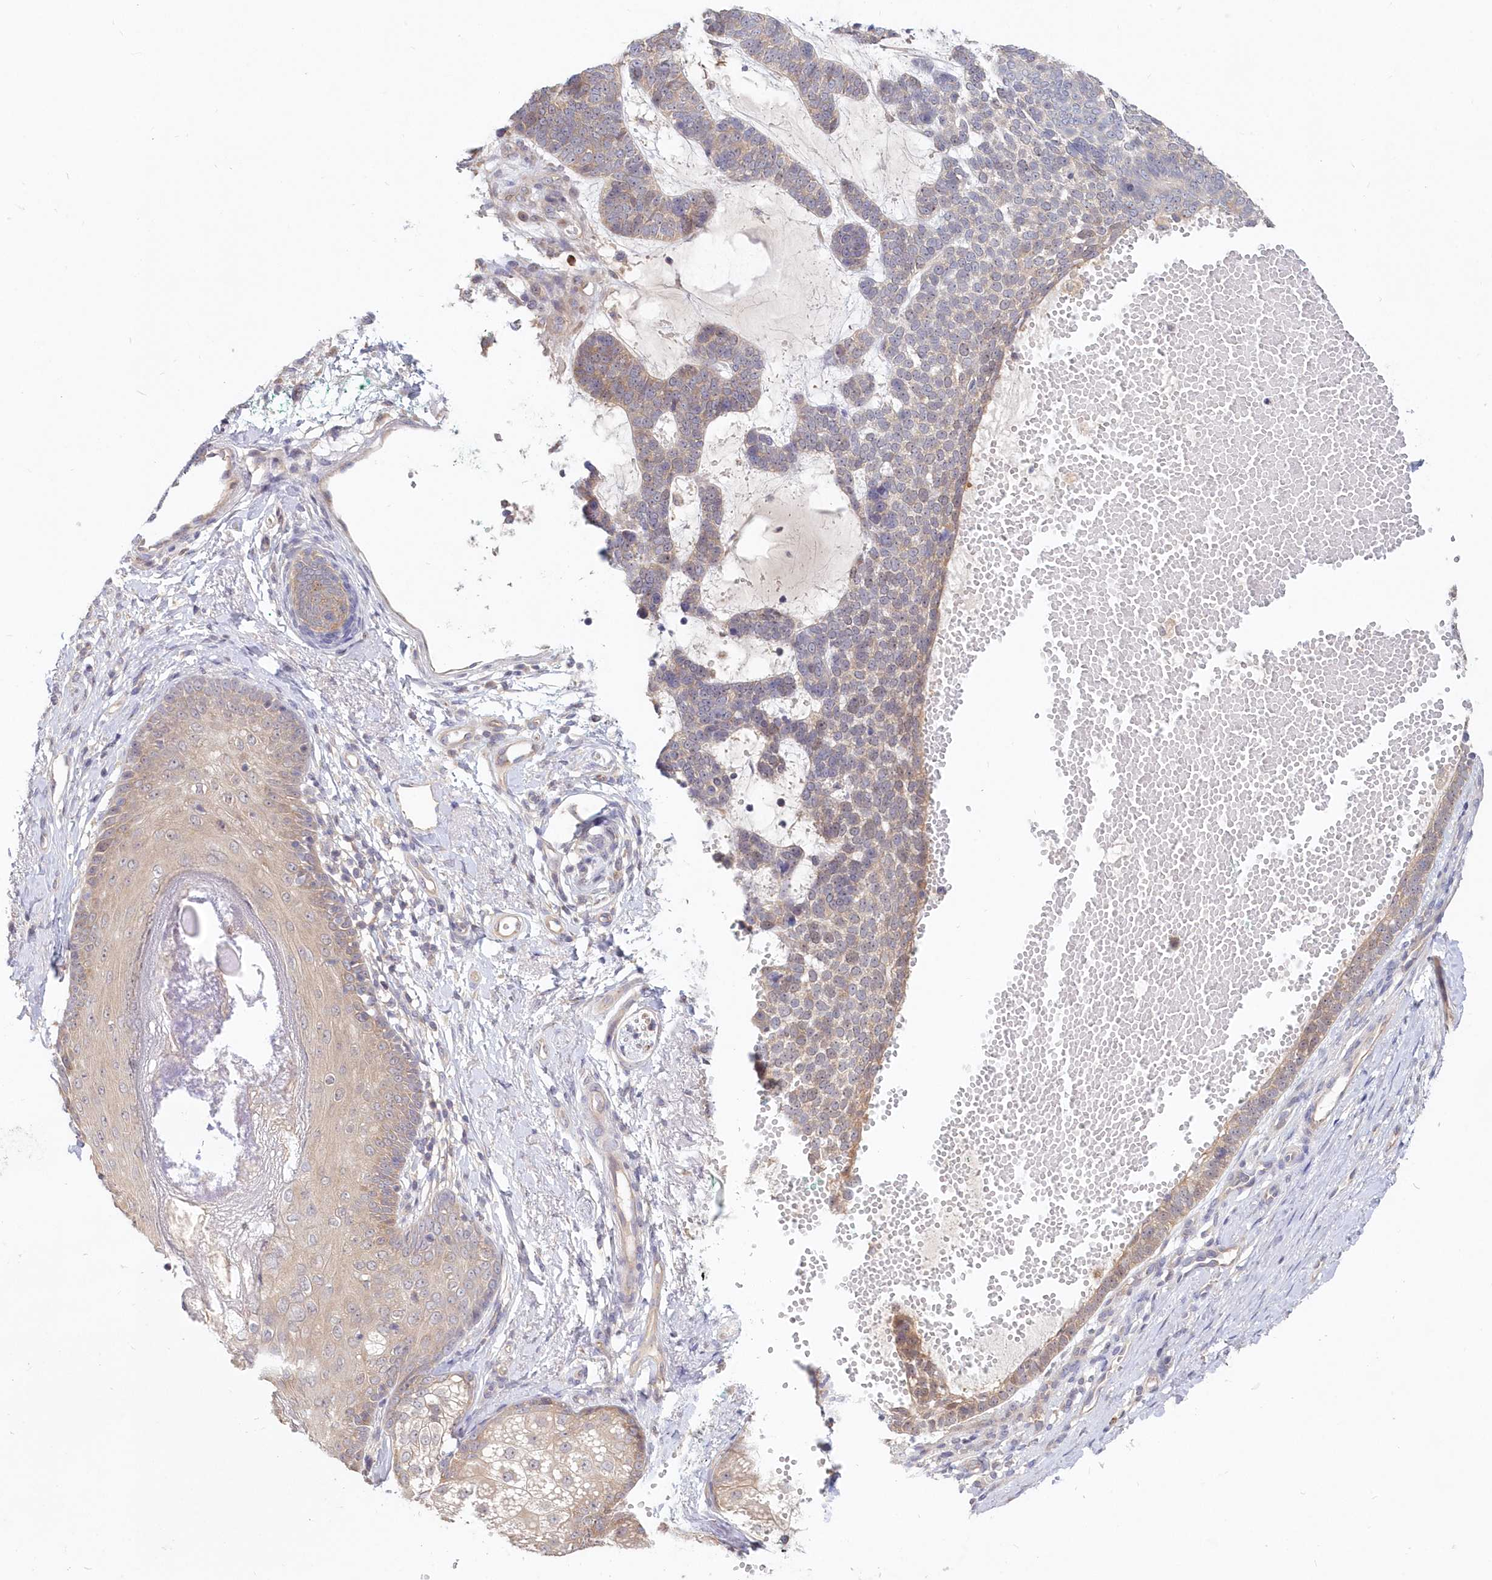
{"staining": {"intensity": "weak", "quantity": "<25%", "location": "cytoplasmic/membranous"}, "tissue": "skin cancer", "cell_type": "Tumor cells", "image_type": "cancer", "snomed": [{"axis": "morphology", "description": "Basal cell carcinoma"}, {"axis": "topography", "description": "Skin"}], "caption": "Immunohistochemistry (IHC) histopathology image of neoplastic tissue: basal cell carcinoma (skin) stained with DAB exhibits no significant protein expression in tumor cells.", "gene": "KATNA1", "patient": {"sex": "female", "age": 81}}